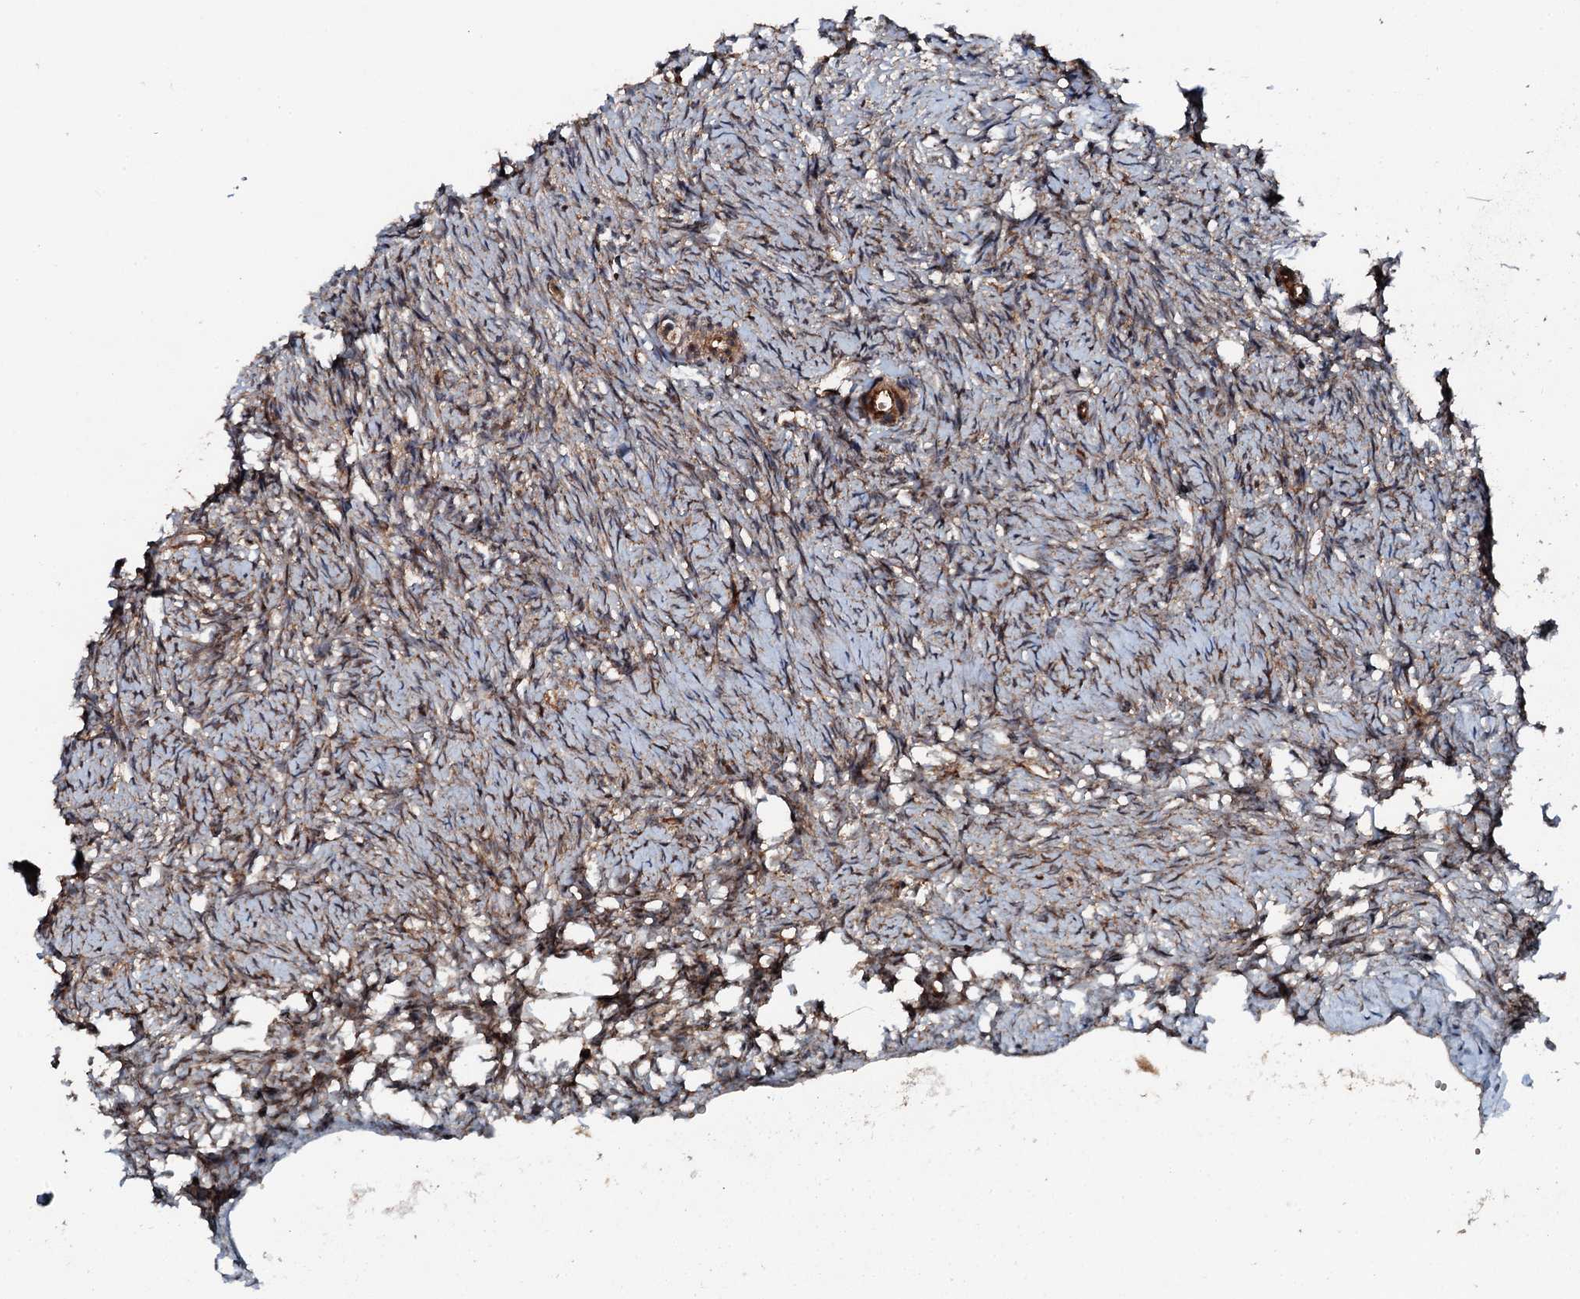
{"staining": {"intensity": "moderate", "quantity": "25%-75%", "location": "cytoplasmic/membranous"}, "tissue": "ovary", "cell_type": "Ovarian stroma cells", "image_type": "normal", "snomed": [{"axis": "morphology", "description": "Normal tissue, NOS"}, {"axis": "topography", "description": "Ovary"}], "caption": "Brown immunohistochemical staining in unremarkable ovary displays moderate cytoplasmic/membranous expression in about 25%-75% of ovarian stroma cells. (IHC, brightfield microscopy, high magnification).", "gene": "FLYWCH1", "patient": {"sex": "female", "age": 51}}